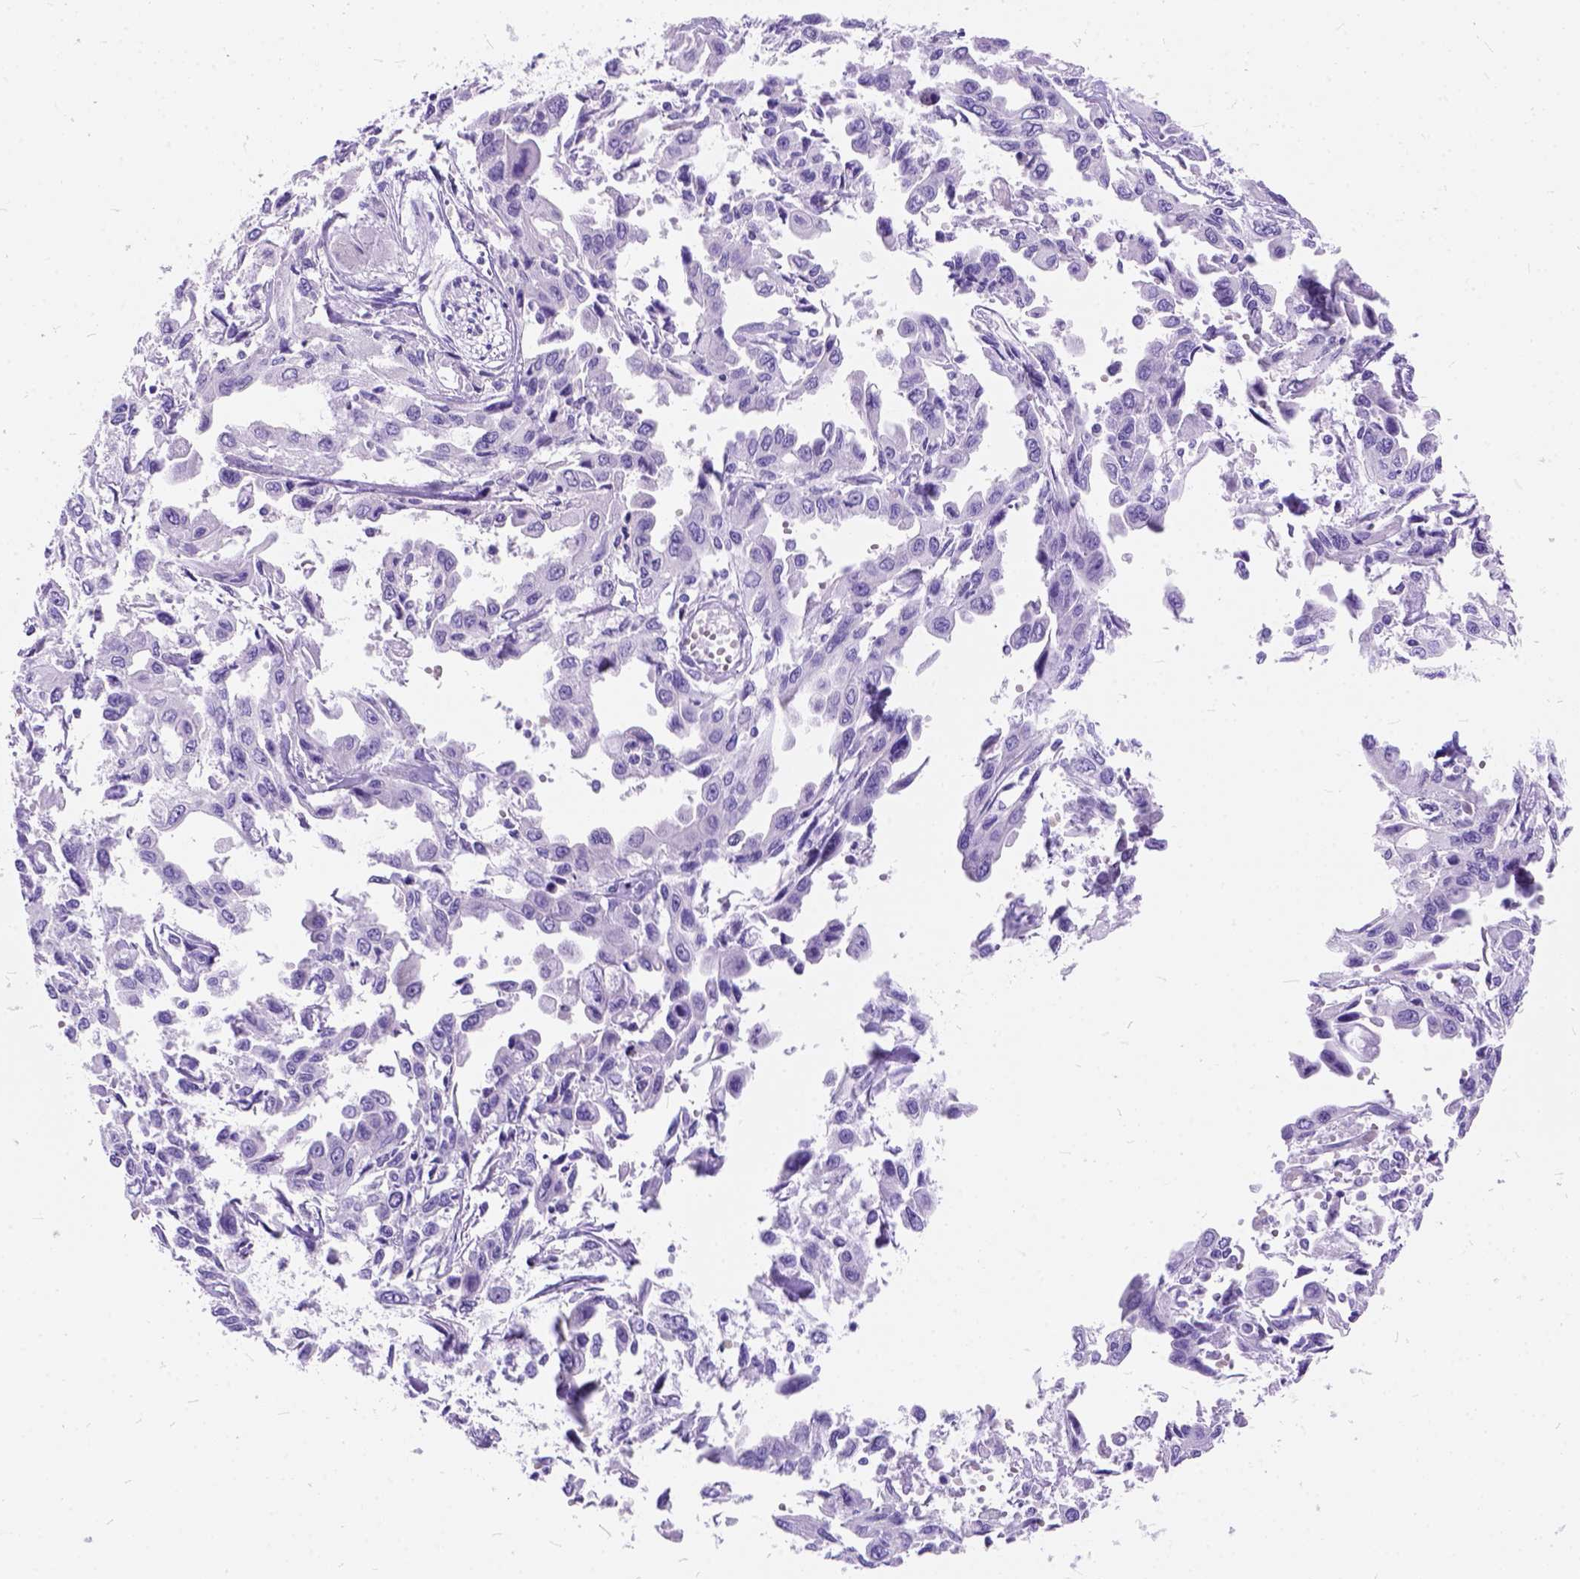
{"staining": {"intensity": "negative", "quantity": "none", "location": "none"}, "tissue": "pancreatic cancer", "cell_type": "Tumor cells", "image_type": "cancer", "snomed": [{"axis": "morphology", "description": "Adenocarcinoma, NOS"}, {"axis": "topography", "description": "Pancreas"}], "caption": "This micrograph is of pancreatic adenocarcinoma stained with immunohistochemistry to label a protein in brown with the nuclei are counter-stained blue. There is no staining in tumor cells. (Stains: DAB (3,3'-diaminobenzidine) immunohistochemistry (IHC) with hematoxylin counter stain, Microscopy: brightfield microscopy at high magnification).", "gene": "C1QTNF3", "patient": {"sex": "female", "age": 55}}